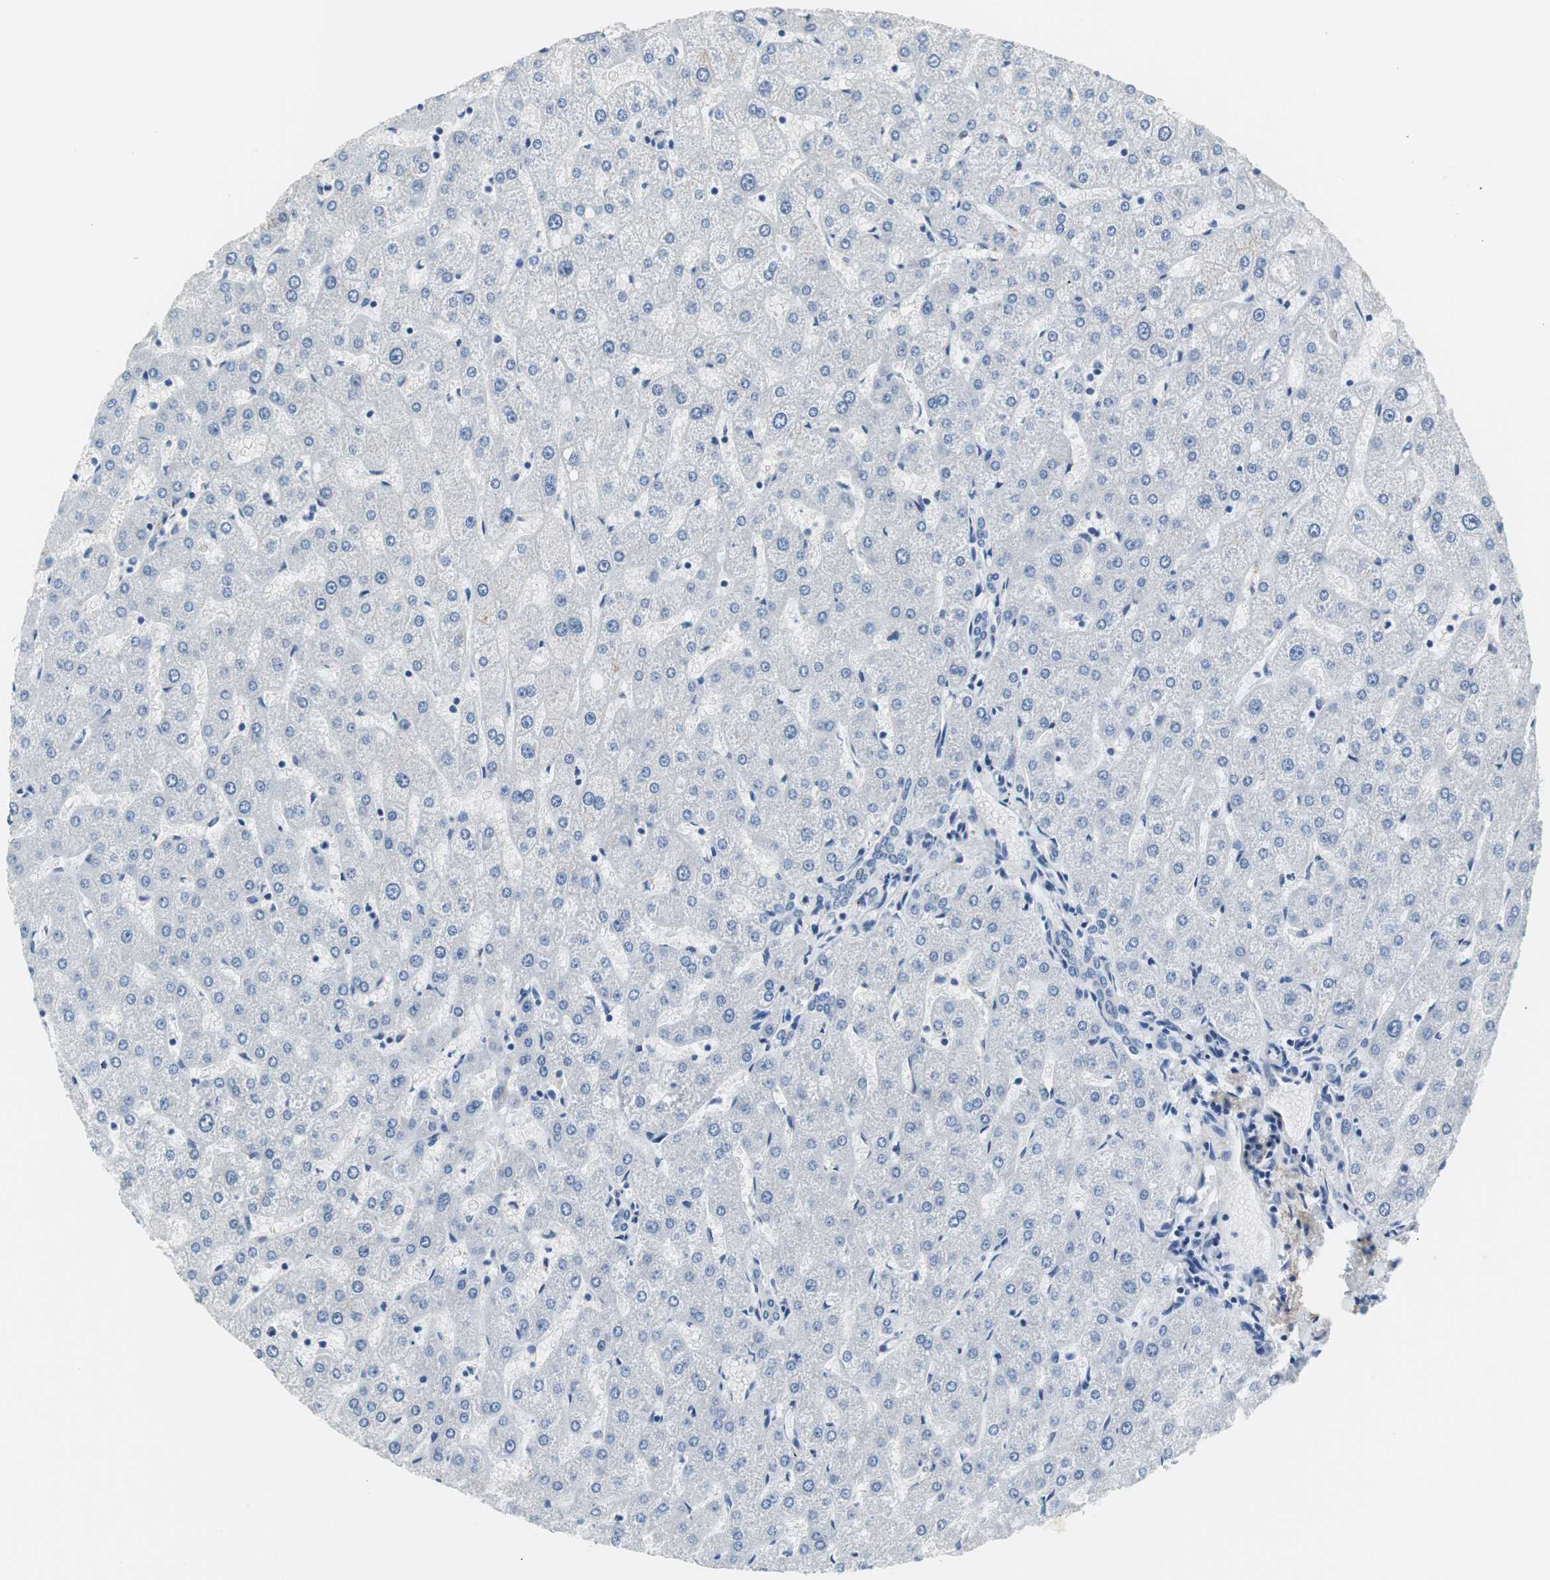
{"staining": {"intensity": "negative", "quantity": "none", "location": "none"}, "tissue": "liver", "cell_type": "Cholangiocytes", "image_type": "normal", "snomed": [{"axis": "morphology", "description": "Normal tissue, NOS"}, {"axis": "topography", "description": "Liver"}], "caption": "Immunohistochemical staining of normal liver demonstrates no significant positivity in cholangiocytes.", "gene": "MUC7", "patient": {"sex": "male", "age": 67}}